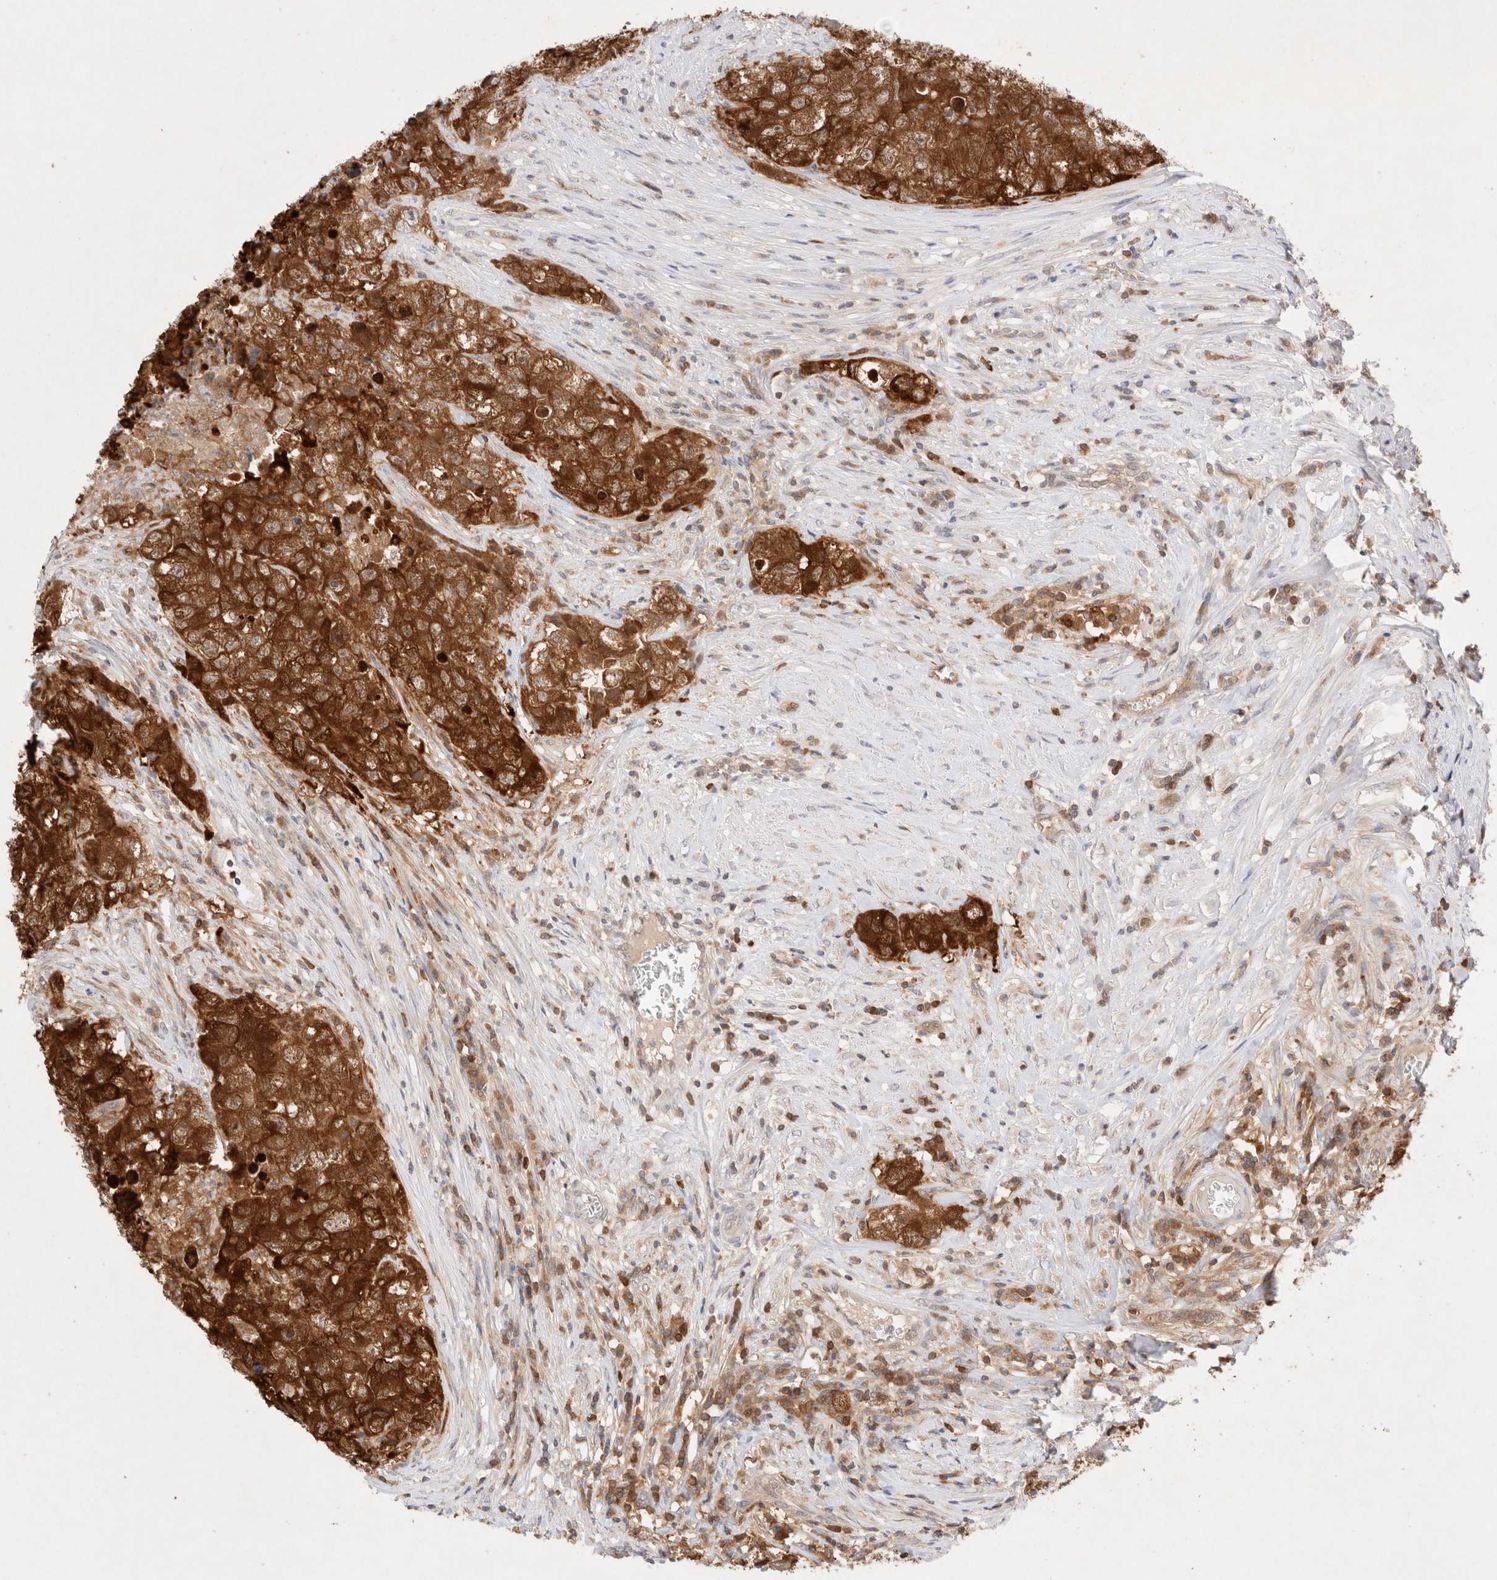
{"staining": {"intensity": "strong", "quantity": ">75%", "location": "cytoplasmic/membranous"}, "tissue": "testis cancer", "cell_type": "Tumor cells", "image_type": "cancer", "snomed": [{"axis": "morphology", "description": "Seminoma, NOS"}, {"axis": "morphology", "description": "Carcinoma, Embryonal, NOS"}, {"axis": "topography", "description": "Testis"}], "caption": "The histopathology image displays immunohistochemical staining of testis cancer. There is strong cytoplasmic/membranous positivity is appreciated in about >75% of tumor cells.", "gene": "STARD10", "patient": {"sex": "male", "age": 43}}